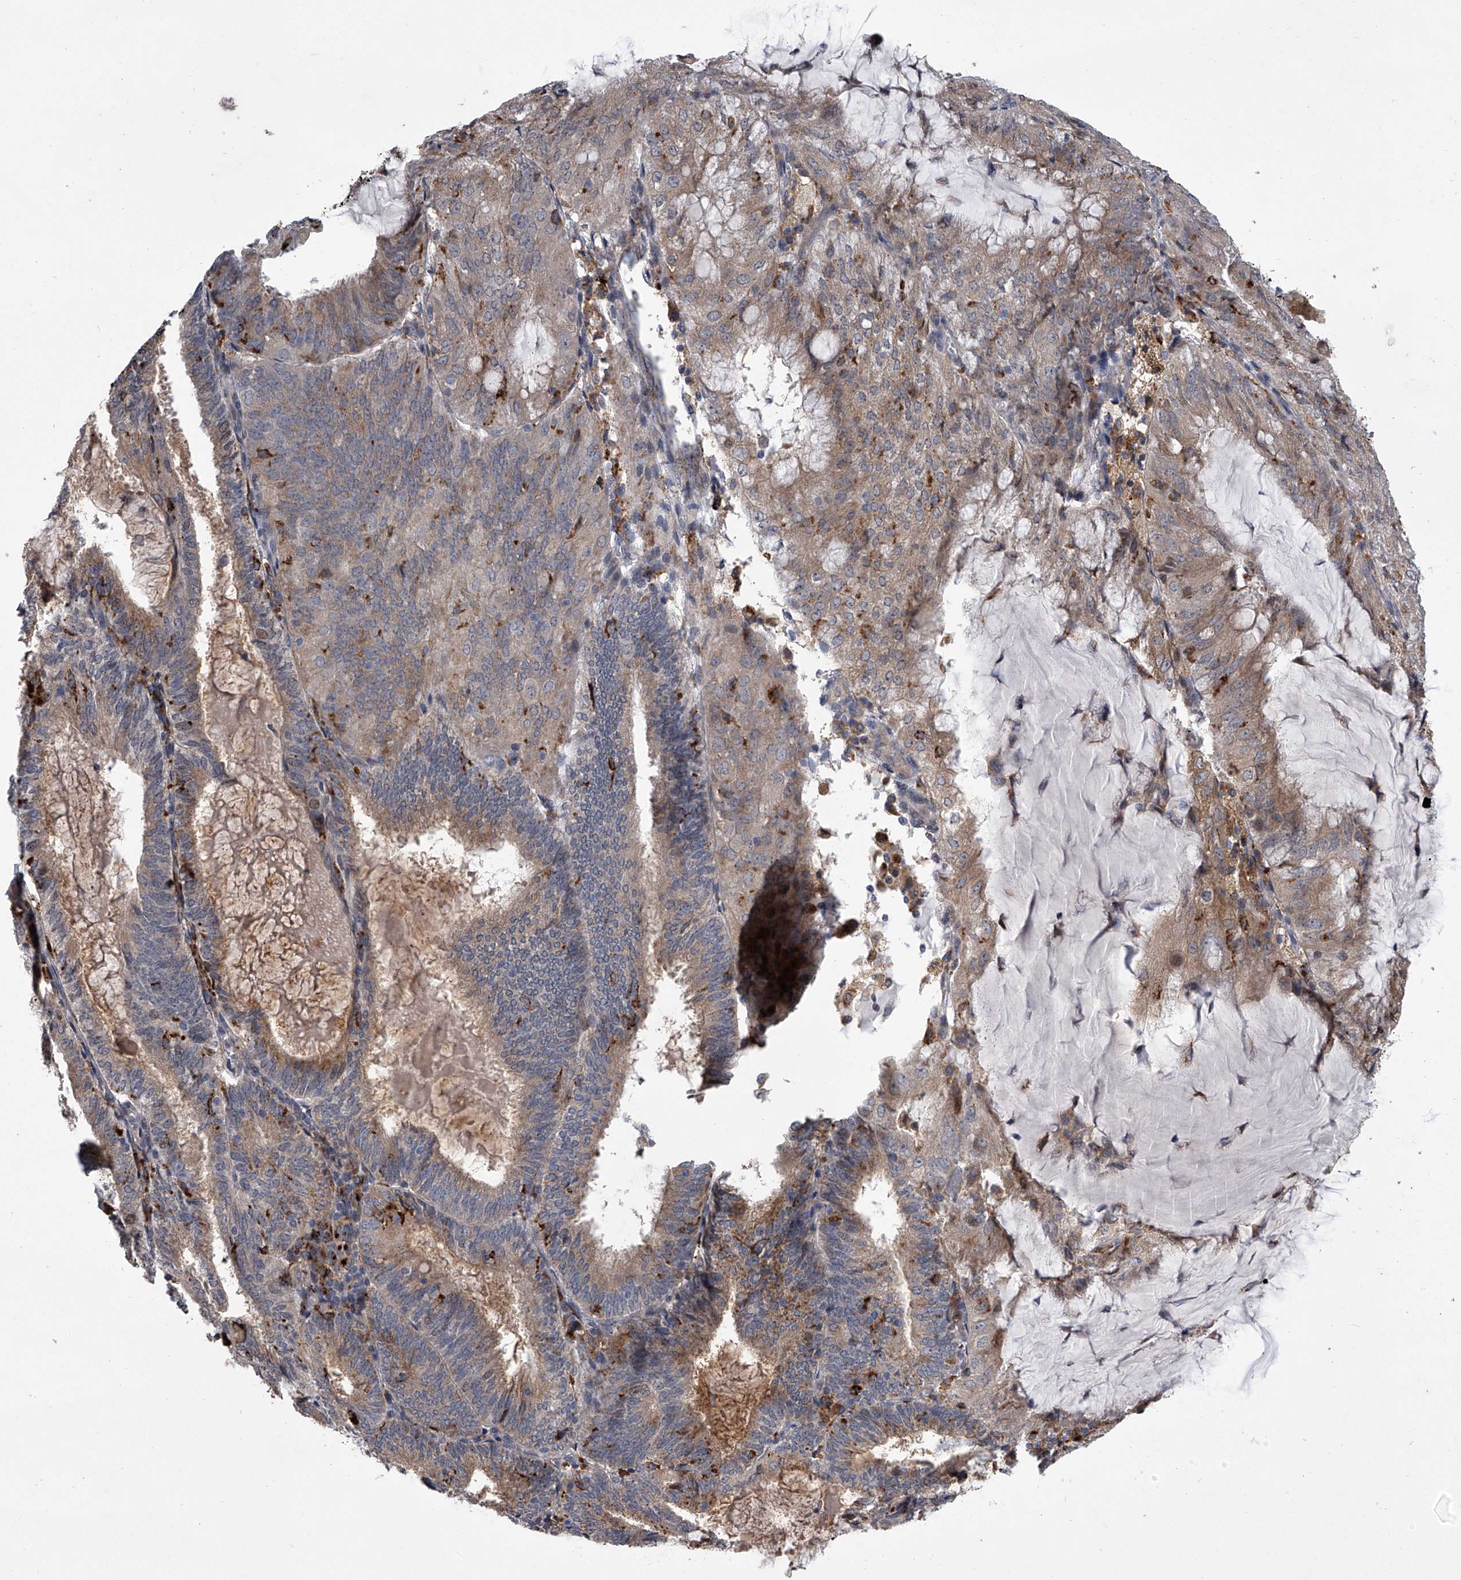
{"staining": {"intensity": "weak", "quantity": ">75%", "location": "cytoplasmic/membranous"}, "tissue": "endometrial cancer", "cell_type": "Tumor cells", "image_type": "cancer", "snomed": [{"axis": "morphology", "description": "Adenocarcinoma, NOS"}, {"axis": "topography", "description": "Endometrium"}], "caption": "Tumor cells exhibit weak cytoplasmic/membranous expression in approximately >75% of cells in adenocarcinoma (endometrial).", "gene": "TRIM8", "patient": {"sex": "female", "age": 81}}